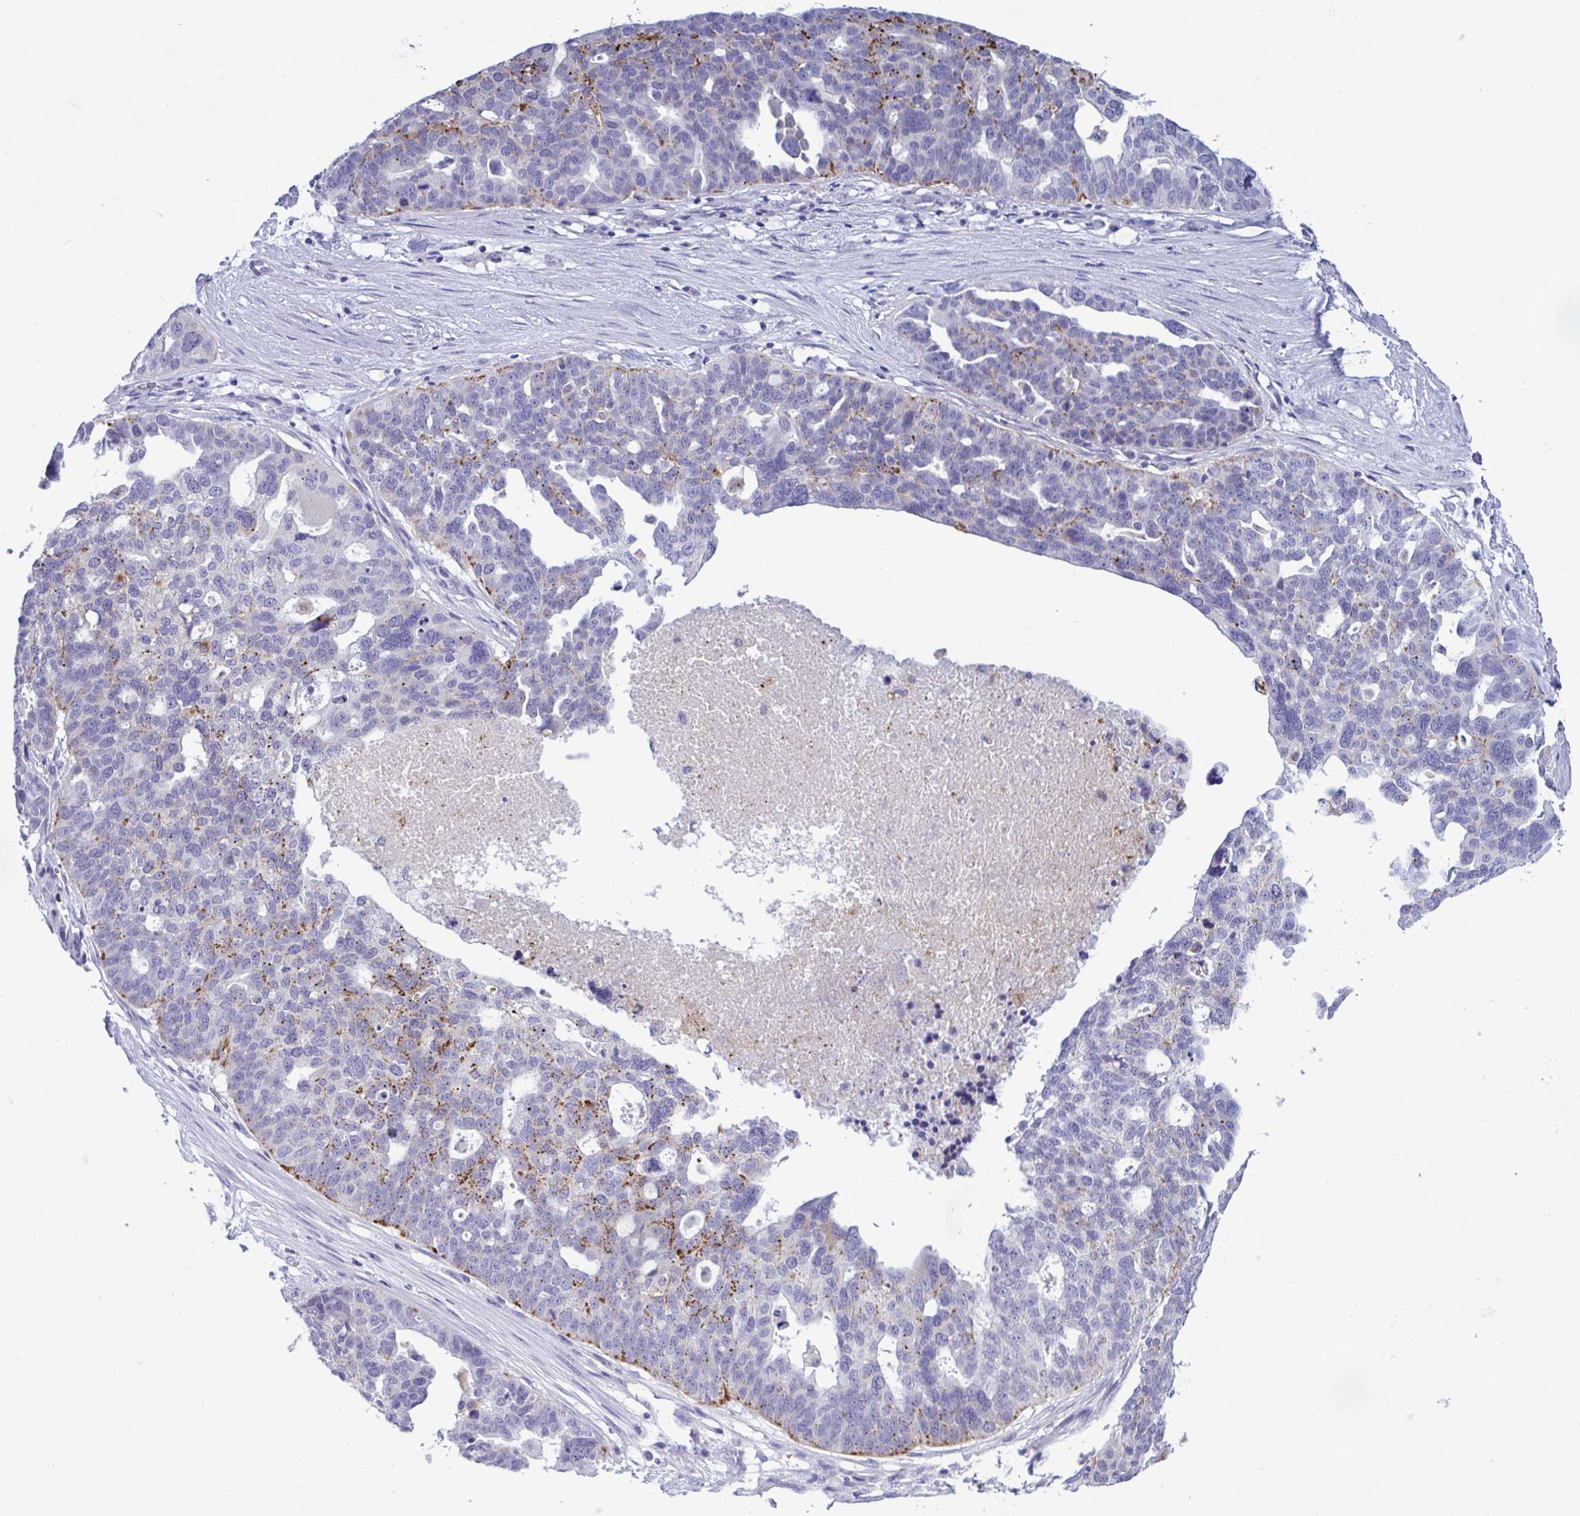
{"staining": {"intensity": "moderate", "quantity": "25%-75%", "location": "cytoplasmic/membranous"}, "tissue": "ovarian cancer", "cell_type": "Tumor cells", "image_type": "cancer", "snomed": [{"axis": "morphology", "description": "Cystadenocarcinoma, serous, NOS"}, {"axis": "topography", "description": "Ovary"}], "caption": "Tumor cells reveal medium levels of moderate cytoplasmic/membranous staining in about 25%-75% of cells in ovarian cancer. Immunohistochemistry (ihc) stains the protein in brown and the nuclei are stained blue.", "gene": "SREBF1", "patient": {"sex": "female", "age": 59}}